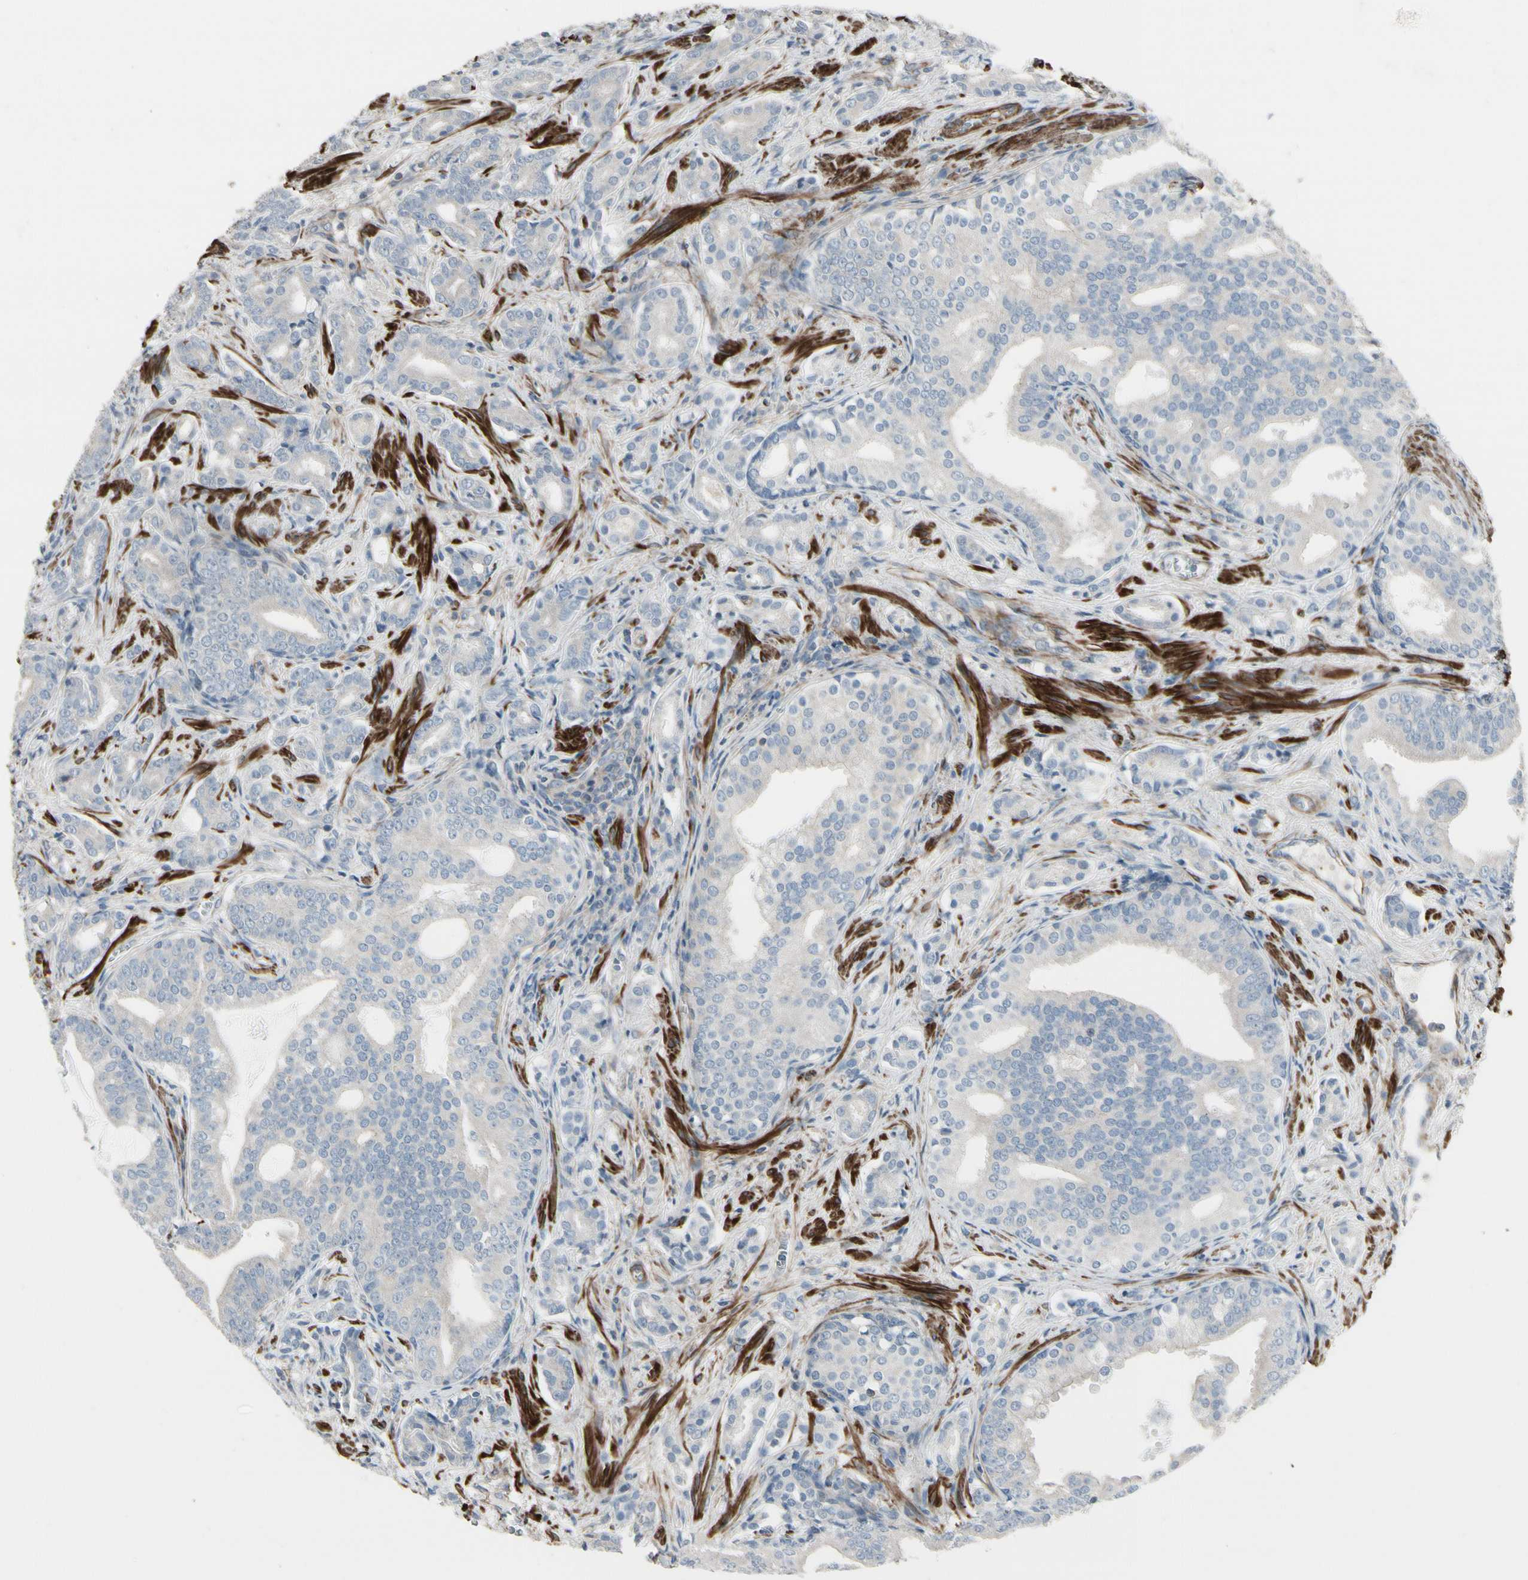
{"staining": {"intensity": "negative", "quantity": "none", "location": "none"}, "tissue": "prostate cancer", "cell_type": "Tumor cells", "image_type": "cancer", "snomed": [{"axis": "morphology", "description": "Adenocarcinoma, Low grade"}, {"axis": "topography", "description": "Prostate"}], "caption": "IHC of human prostate adenocarcinoma (low-grade) reveals no staining in tumor cells.", "gene": "TPM1", "patient": {"sex": "male", "age": 58}}